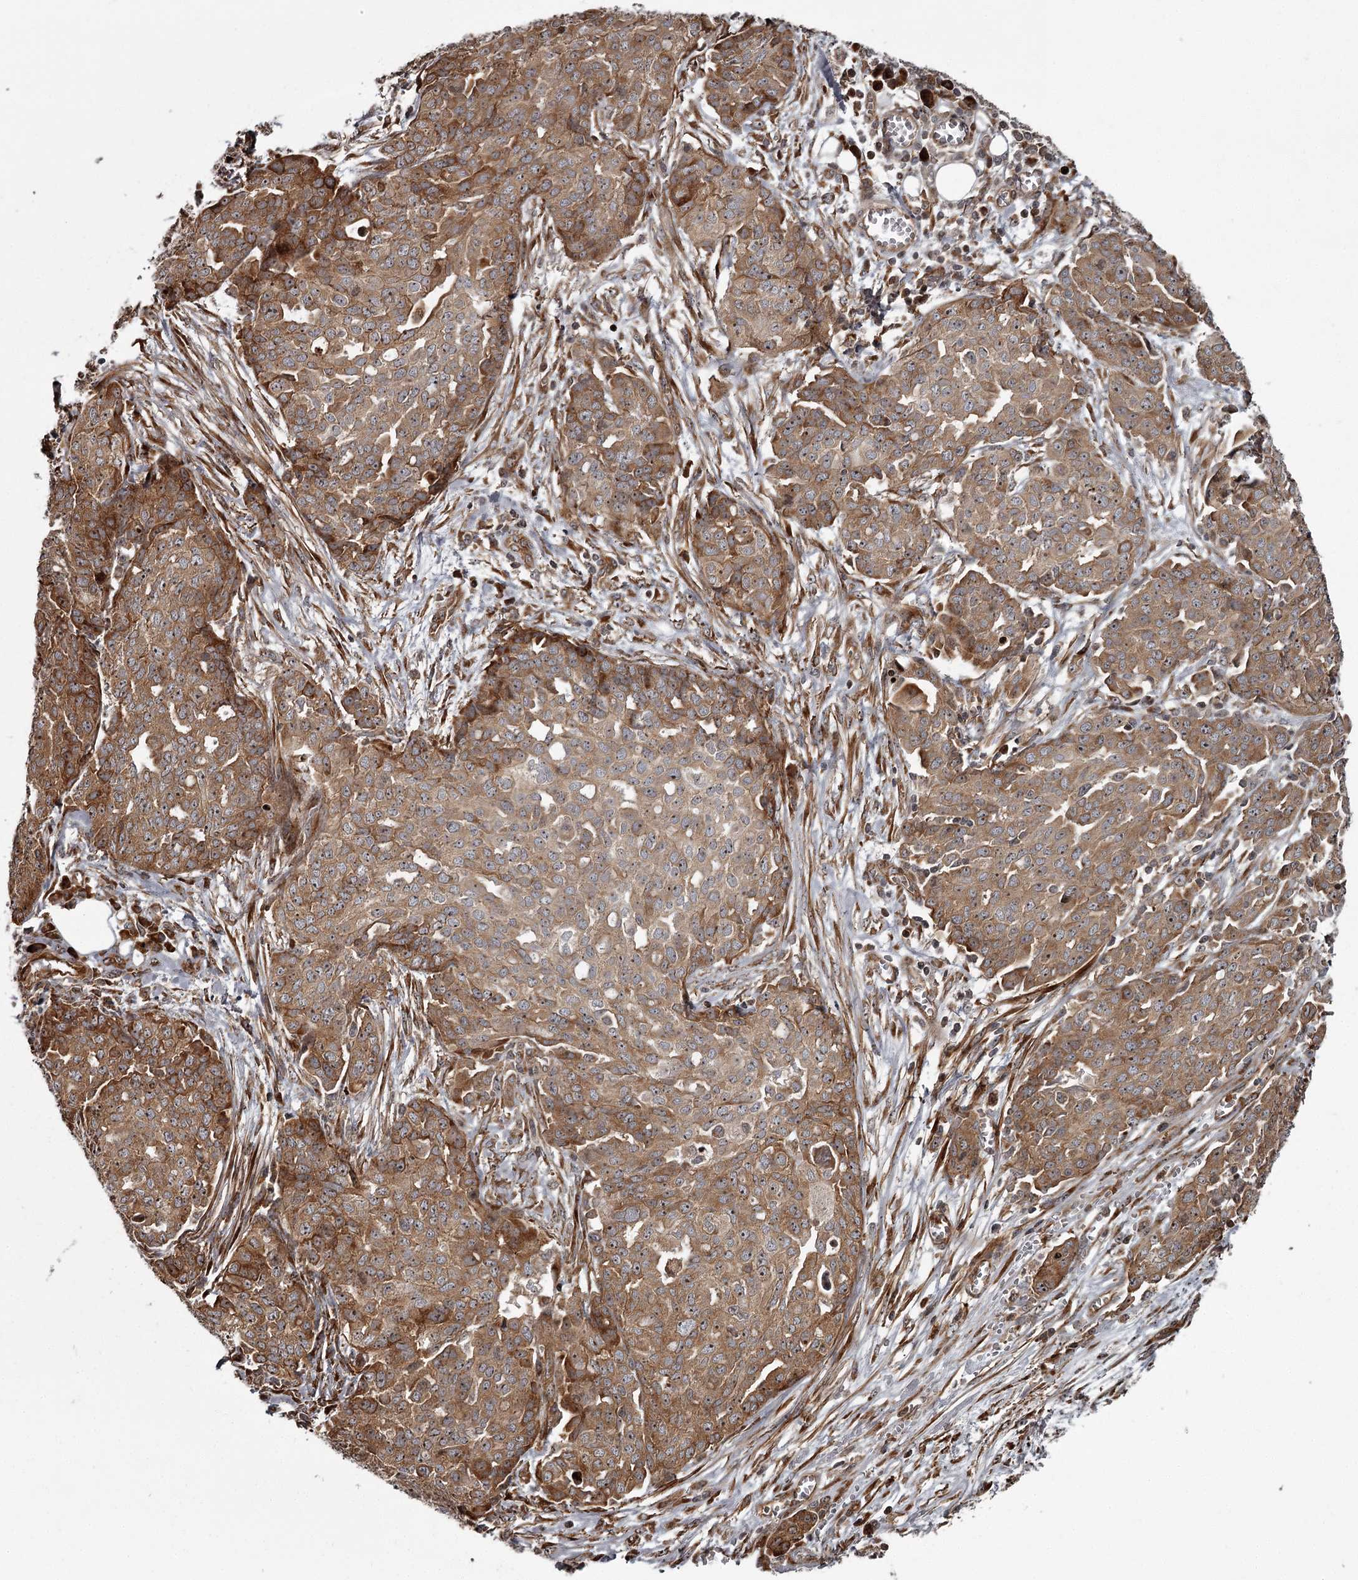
{"staining": {"intensity": "moderate", "quantity": ">75%", "location": "cytoplasmic/membranous,nuclear"}, "tissue": "ovarian cancer", "cell_type": "Tumor cells", "image_type": "cancer", "snomed": [{"axis": "morphology", "description": "Cystadenocarcinoma, serous, NOS"}, {"axis": "topography", "description": "Soft tissue"}, {"axis": "topography", "description": "Ovary"}], "caption": "Tumor cells reveal medium levels of moderate cytoplasmic/membranous and nuclear staining in about >75% of cells in human serous cystadenocarcinoma (ovarian).", "gene": "THAP9", "patient": {"sex": "female", "age": 57}}